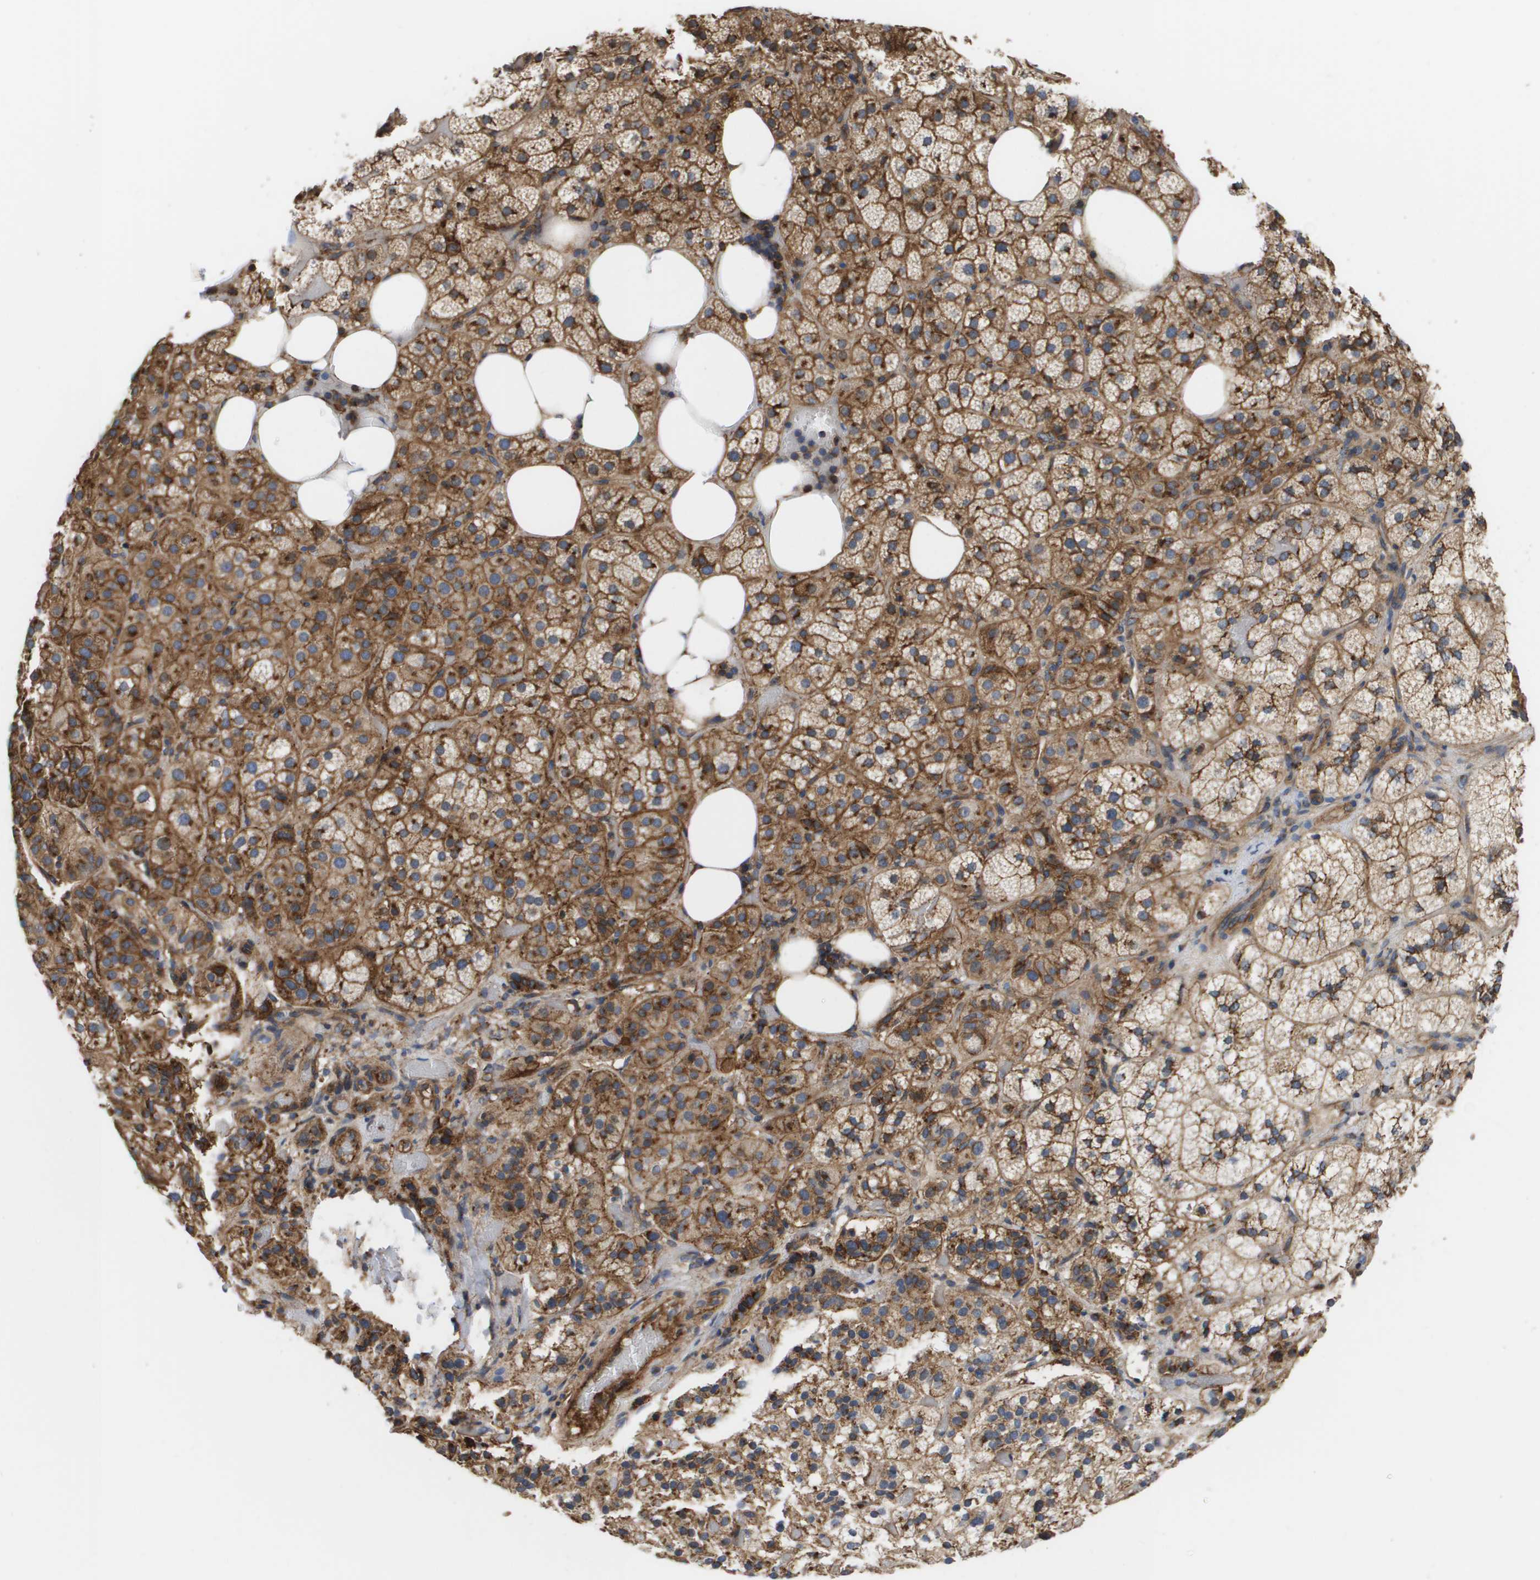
{"staining": {"intensity": "strong", "quantity": ">75%", "location": "cytoplasmic/membranous"}, "tissue": "adrenal gland", "cell_type": "Glandular cells", "image_type": "normal", "snomed": [{"axis": "morphology", "description": "Normal tissue, NOS"}, {"axis": "topography", "description": "Adrenal gland"}], "caption": "Unremarkable adrenal gland displays strong cytoplasmic/membranous positivity in approximately >75% of glandular cells.", "gene": "BST2", "patient": {"sex": "female", "age": 59}}